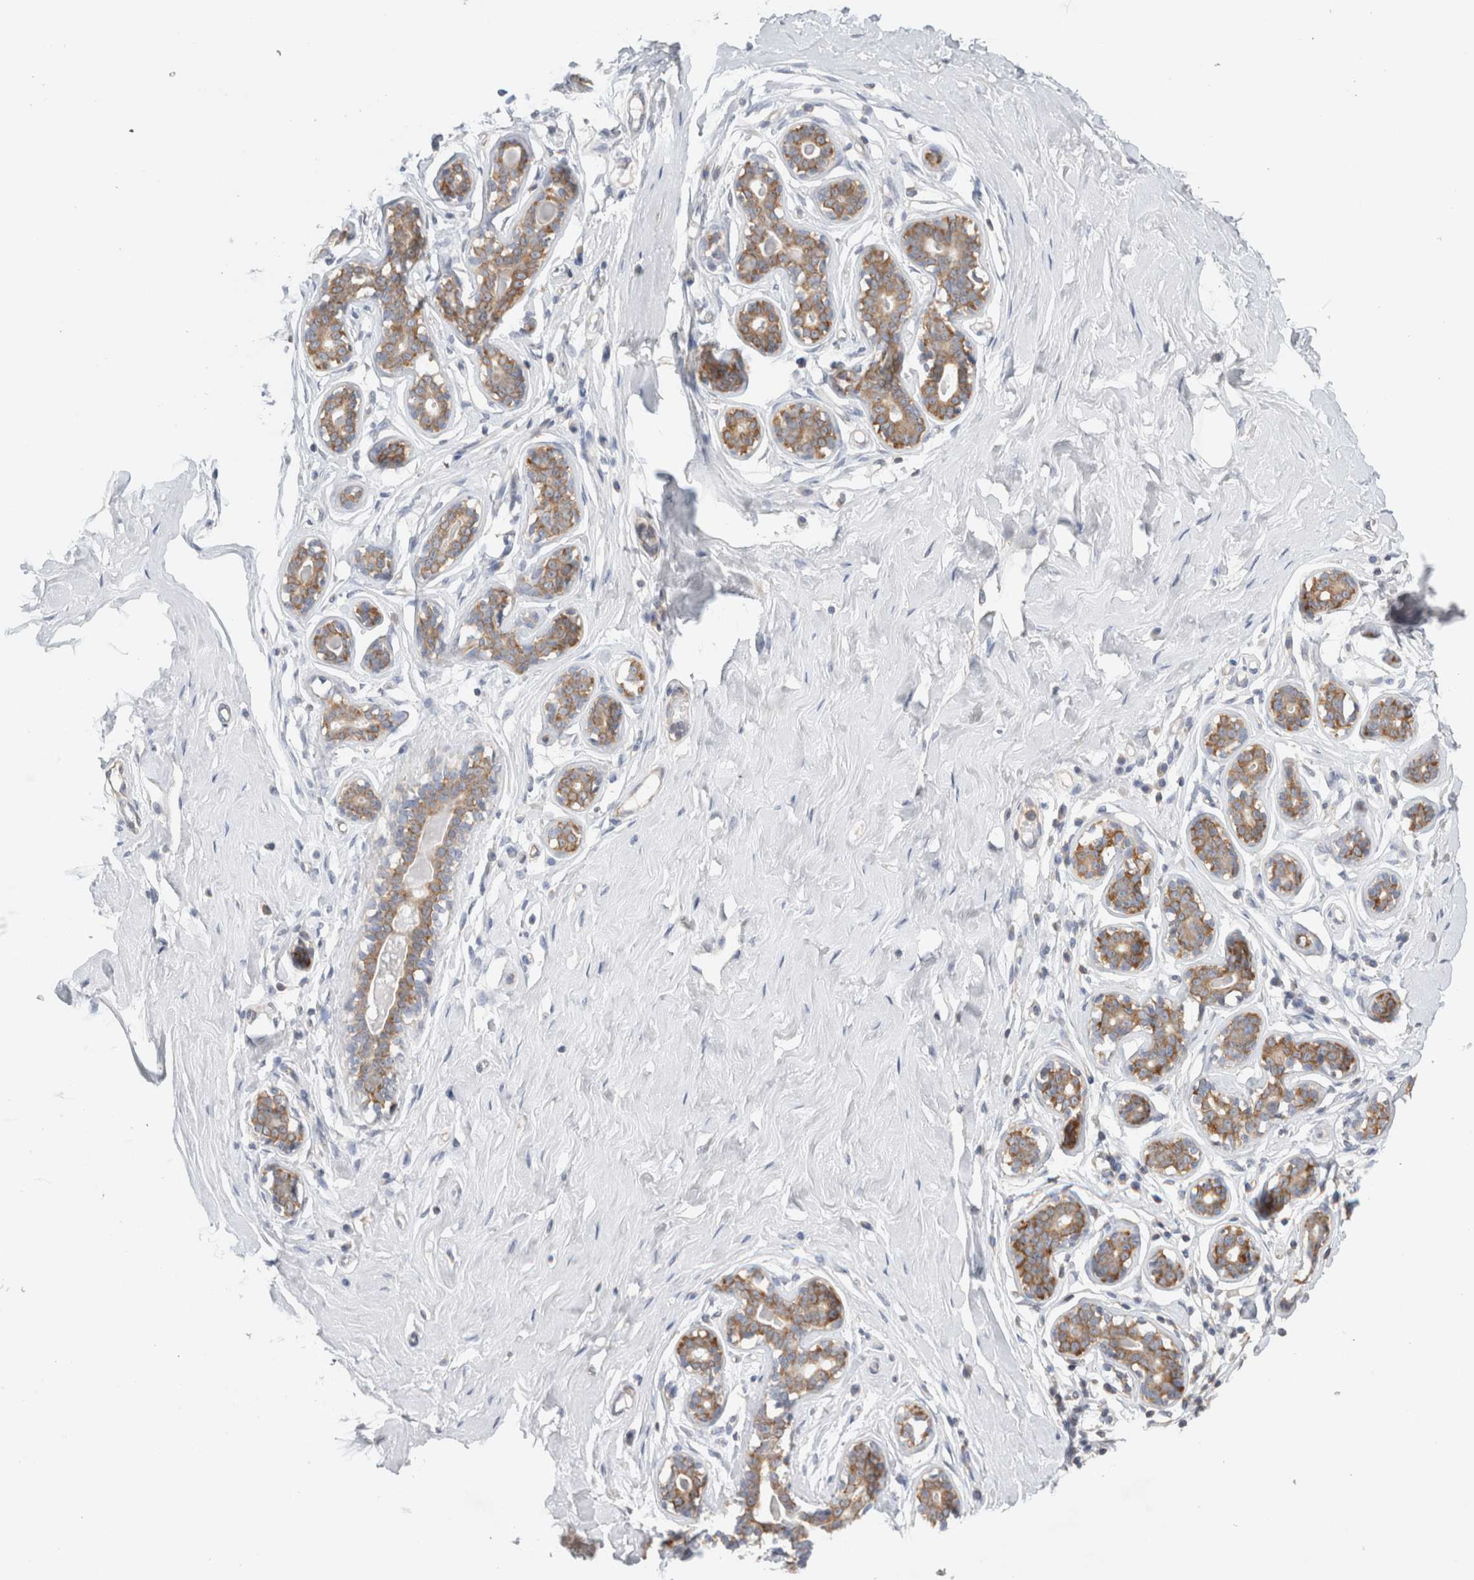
{"staining": {"intensity": "negative", "quantity": "none", "location": "none"}, "tissue": "breast", "cell_type": "Adipocytes", "image_type": "normal", "snomed": [{"axis": "morphology", "description": "Normal tissue, NOS"}, {"axis": "topography", "description": "Breast"}], "caption": "There is no significant expression in adipocytes of breast. (DAB (3,3'-diaminobenzidine) immunohistochemistry (IHC) with hematoxylin counter stain).", "gene": "ZNF23", "patient": {"sex": "female", "age": 23}}